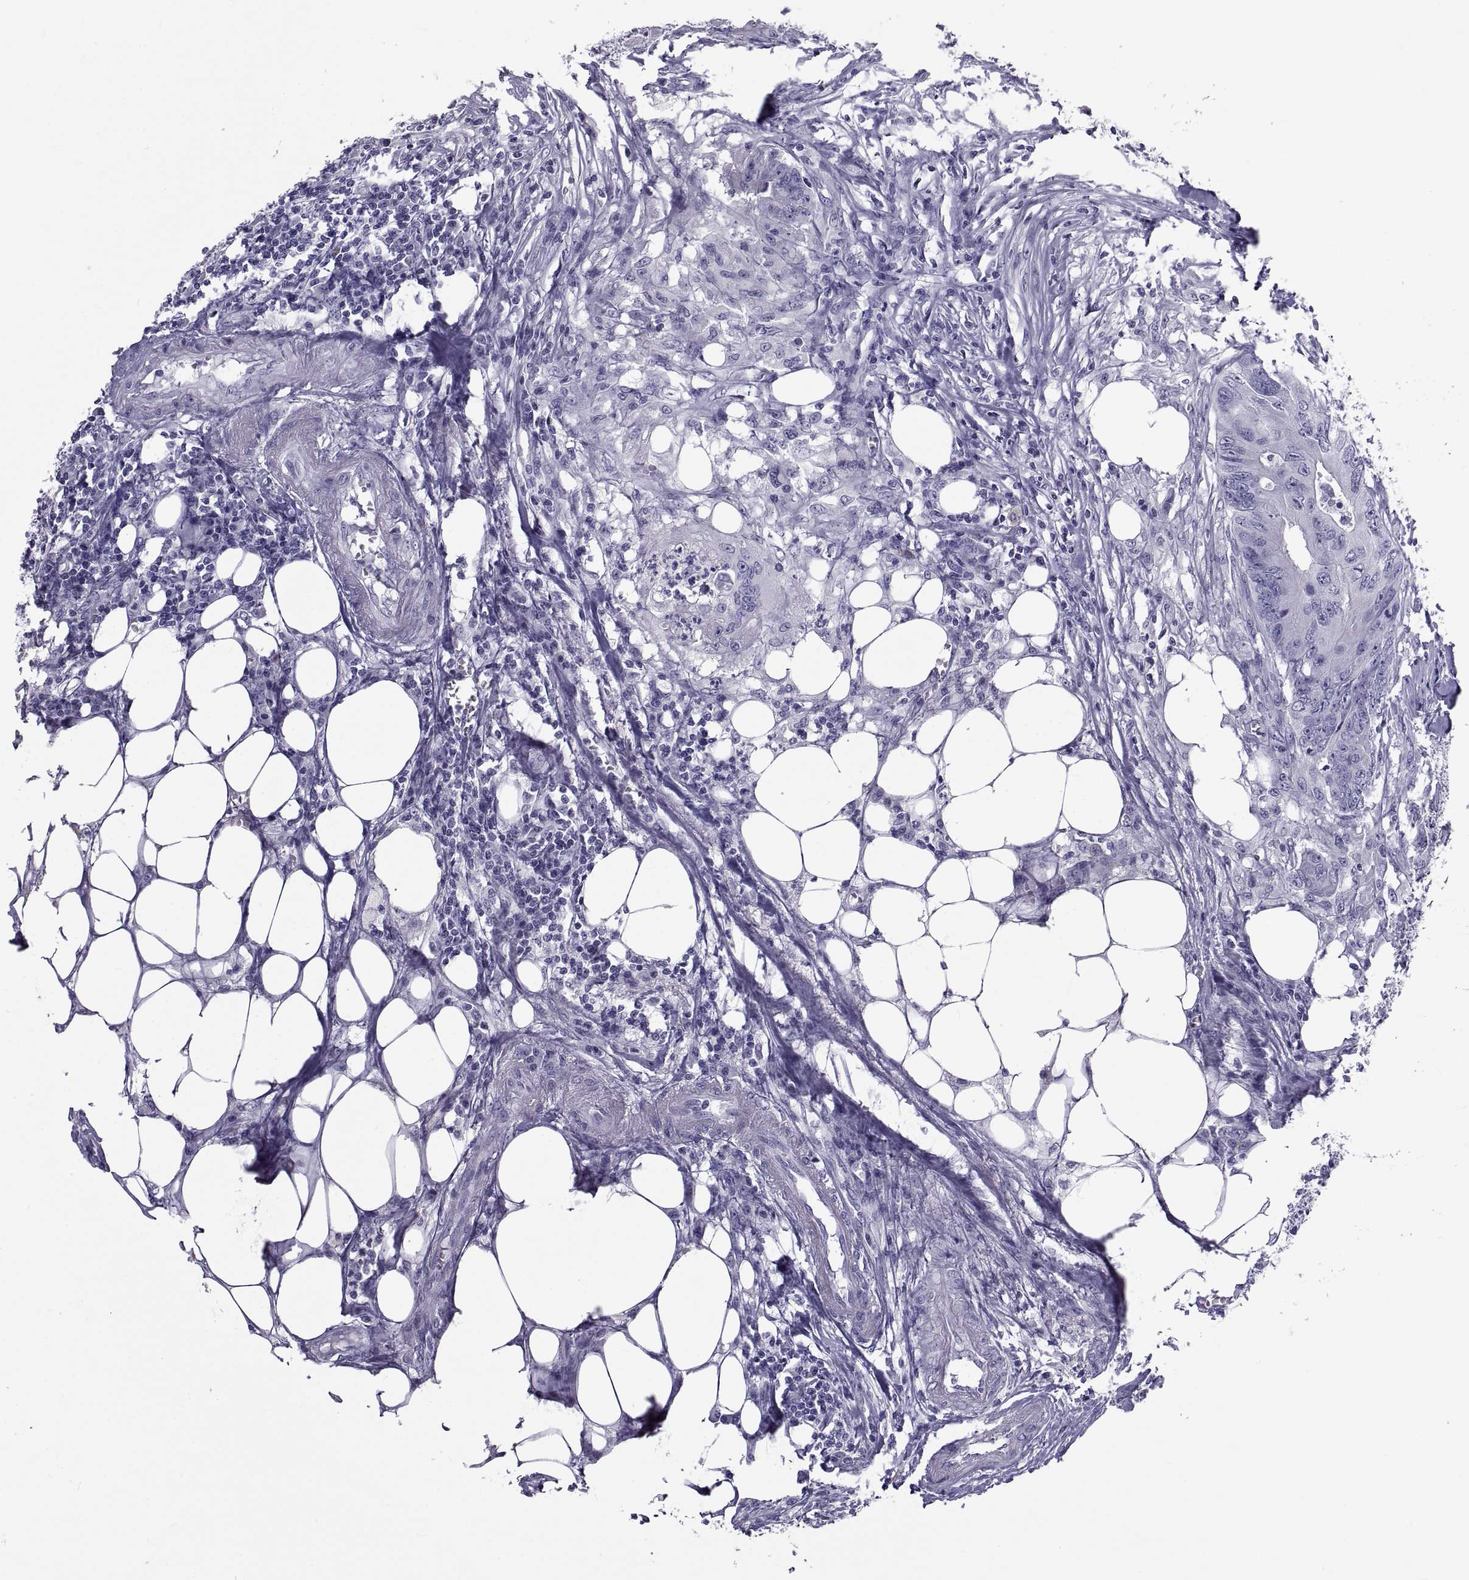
{"staining": {"intensity": "negative", "quantity": "none", "location": "none"}, "tissue": "colorectal cancer", "cell_type": "Tumor cells", "image_type": "cancer", "snomed": [{"axis": "morphology", "description": "Adenocarcinoma, NOS"}, {"axis": "topography", "description": "Colon"}], "caption": "Immunohistochemistry micrograph of human colorectal cancer (adenocarcinoma) stained for a protein (brown), which shows no positivity in tumor cells.", "gene": "NPTX2", "patient": {"sex": "male", "age": 84}}